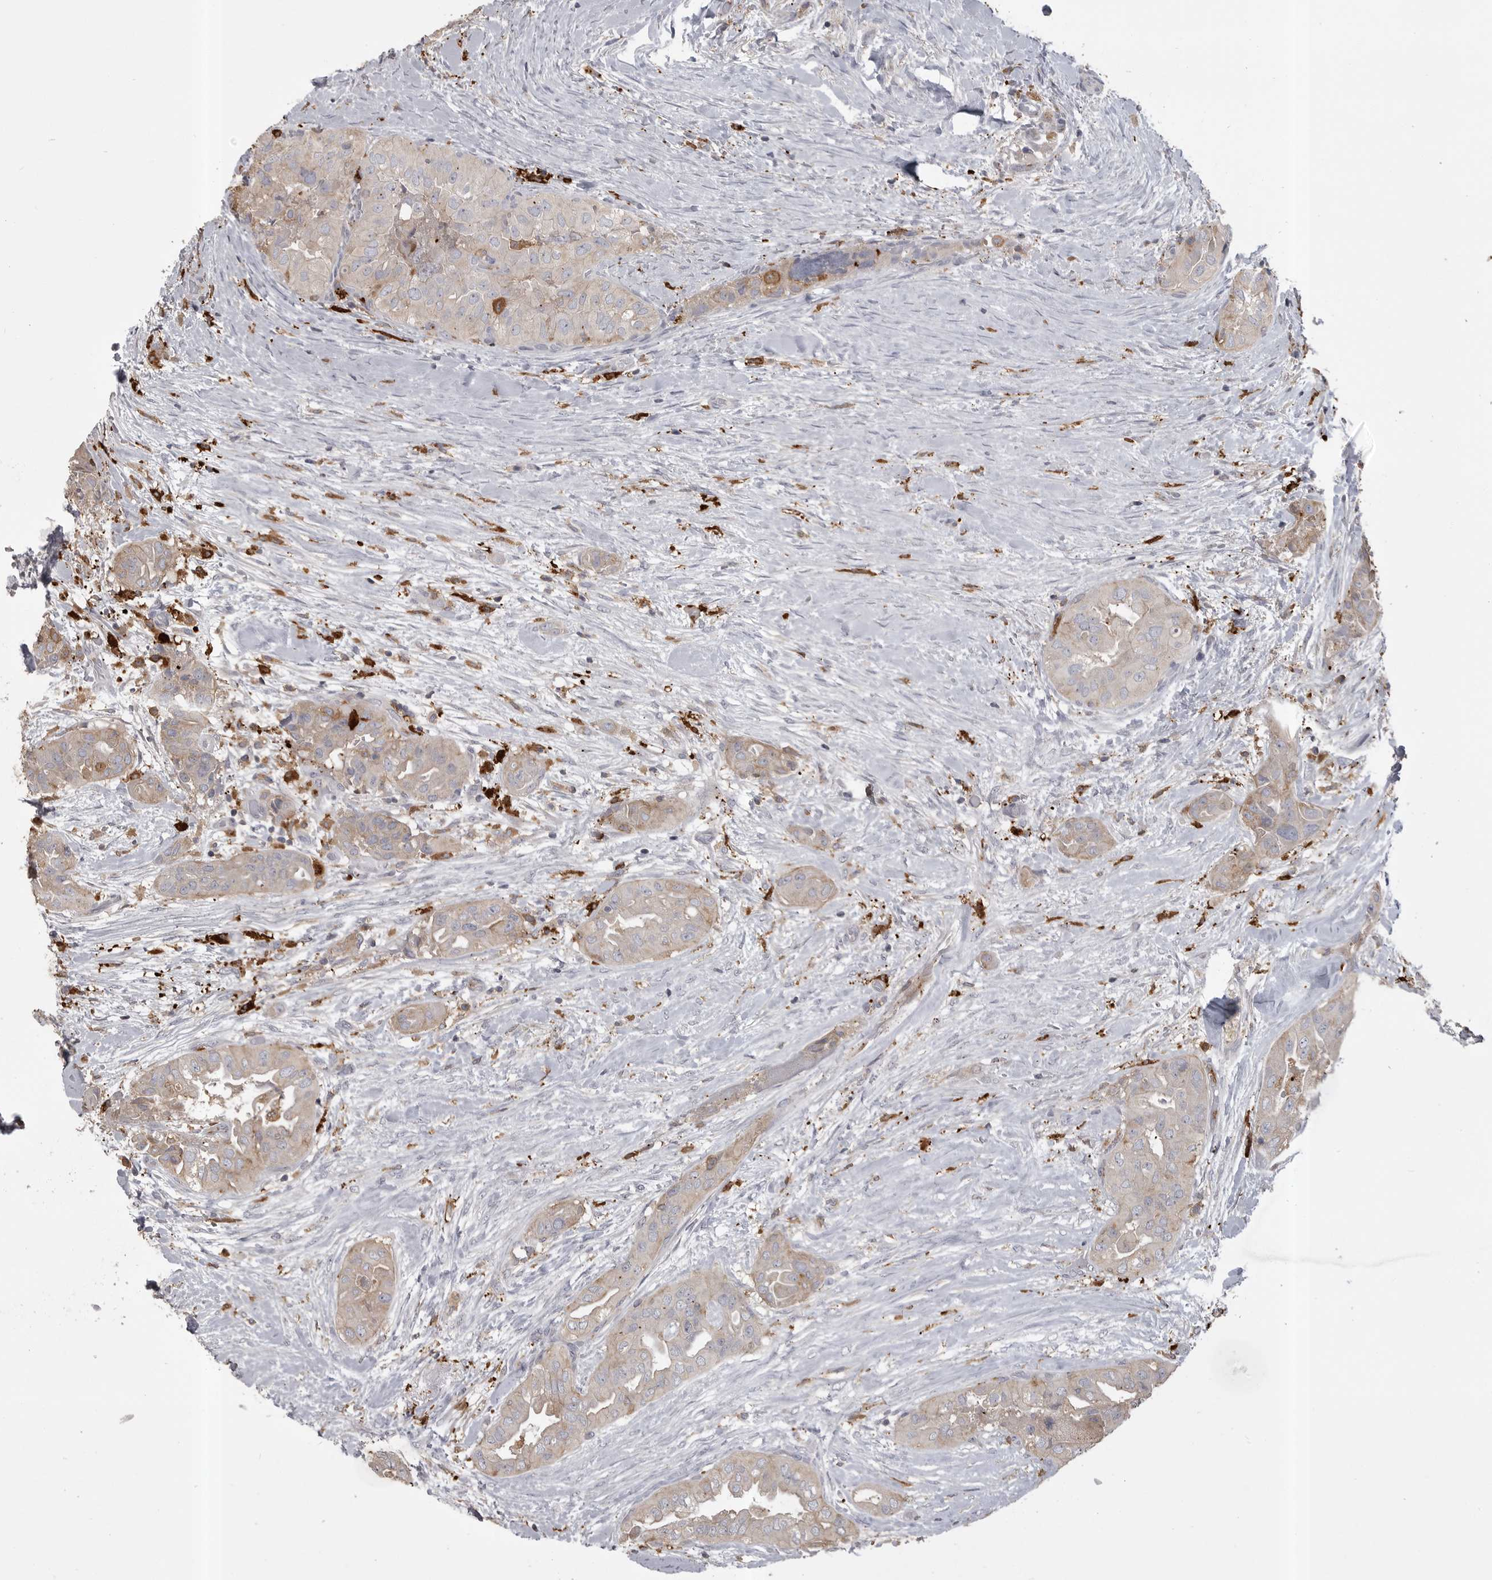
{"staining": {"intensity": "weak", "quantity": ">75%", "location": "cytoplasmic/membranous"}, "tissue": "thyroid cancer", "cell_type": "Tumor cells", "image_type": "cancer", "snomed": [{"axis": "morphology", "description": "Papillary adenocarcinoma, NOS"}, {"axis": "topography", "description": "Thyroid gland"}], "caption": "DAB (3,3'-diaminobenzidine) immunohistochemical staining of human papillary adenocarcinoma (thyroid) demonstrates weak cytoplasmic/membranous protein positivity in about >75% of tumor cells.", "gene": "CMTM6", "patient": {"sex": "female", "age": 59}}